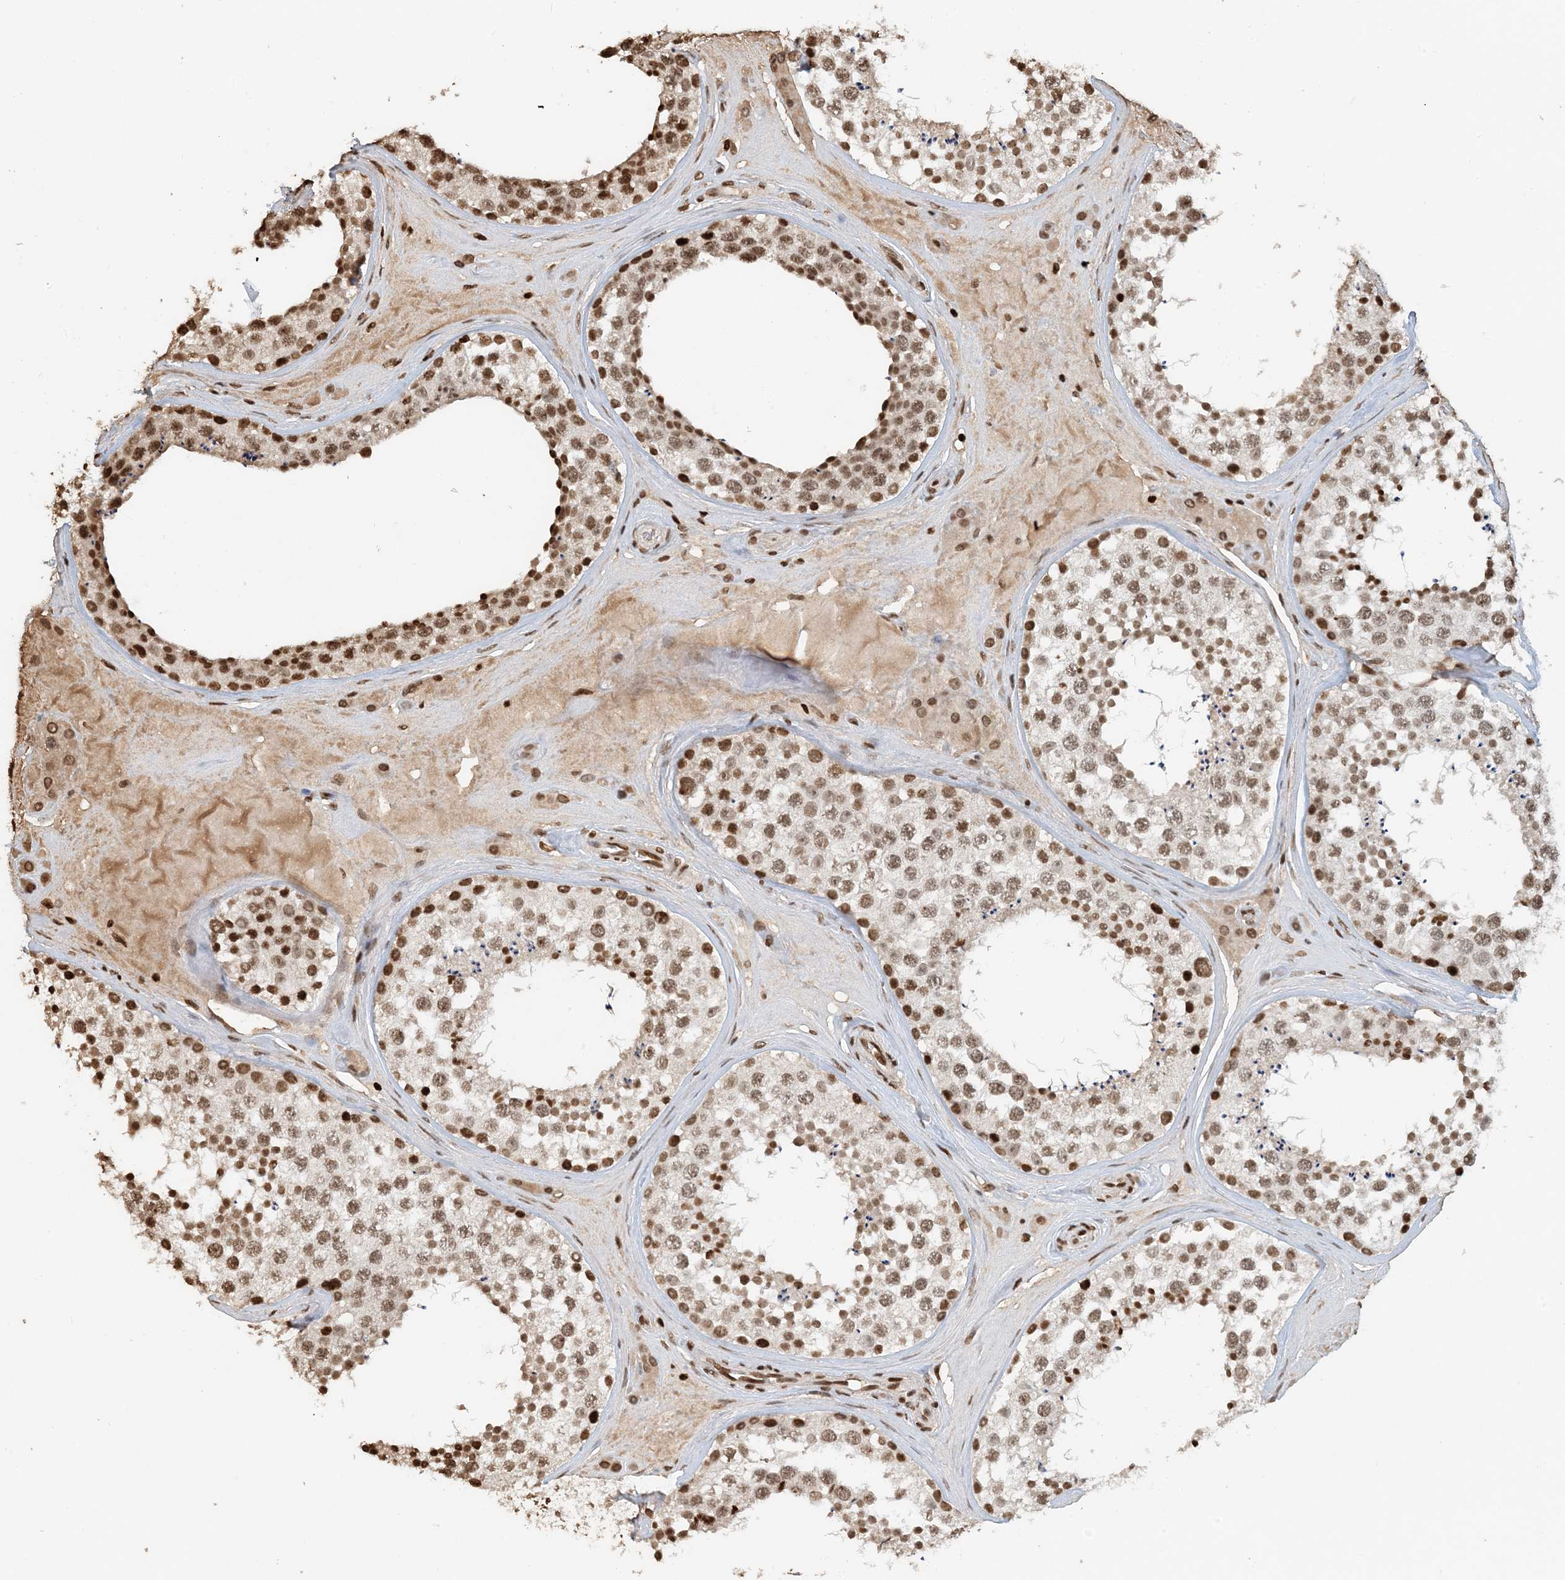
{"staining": {"intensity": "strong", "quantity": "25%-75%", "location": "nuclear"}, "tissue": "testis", "cell_type": "Cells in seminiferous ducts", "image_type": "normal", "snomed": [{"axis": "morphology", "description": "Normal tissue, NOS"}, {"axis": "topography", "description": "Testis"}], "caption": "A brown stain labels strong nuclear expression of a protein in cells in seminiferous ducts of normal human testis.", "gene": "H3", "patient": {"sex": "male", "age": 46}}